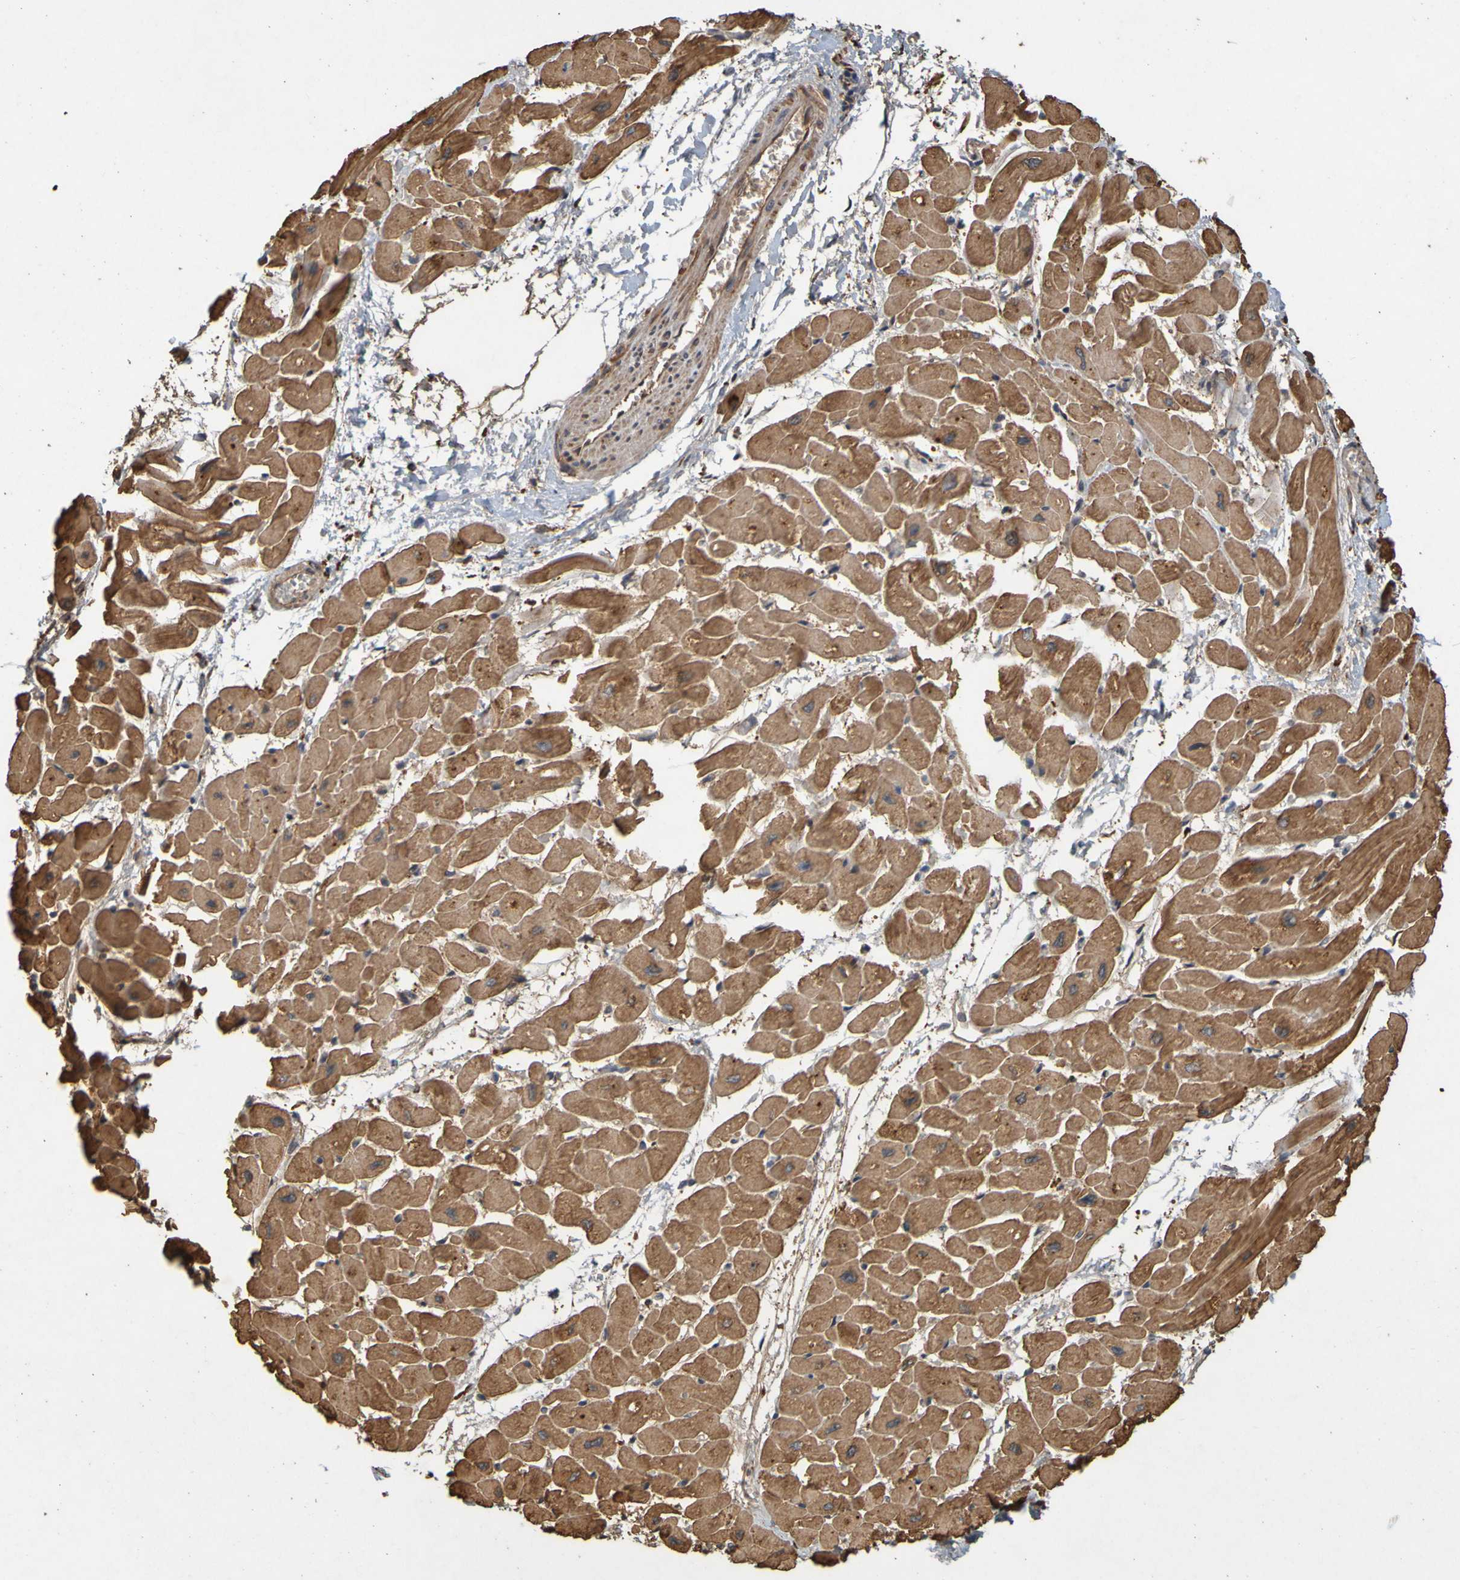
{"staining": {"intensity": "strong", "quantity": ">75%", "location": "cytoplasmic/membranous"}, "tissue": "heart muscle", "cell_type": "Cardiomyocytes", "image_type": "normal", "snomed": [{"axis": "morphology", "description": "Normal tissue, NOS"}, {"axis": "topography", "description": "Heart"}], "caption": "A brown stain labels strong cytoplasmic/membranous staining of a protein in cardiomyocytes of normal heart muscle. (DAB (3,3'-diaminobenzidine) IHC with brightfield microscopy, high magnification).", "gene": "OCRL", "patient": {"sex": "male", "age": 45}}